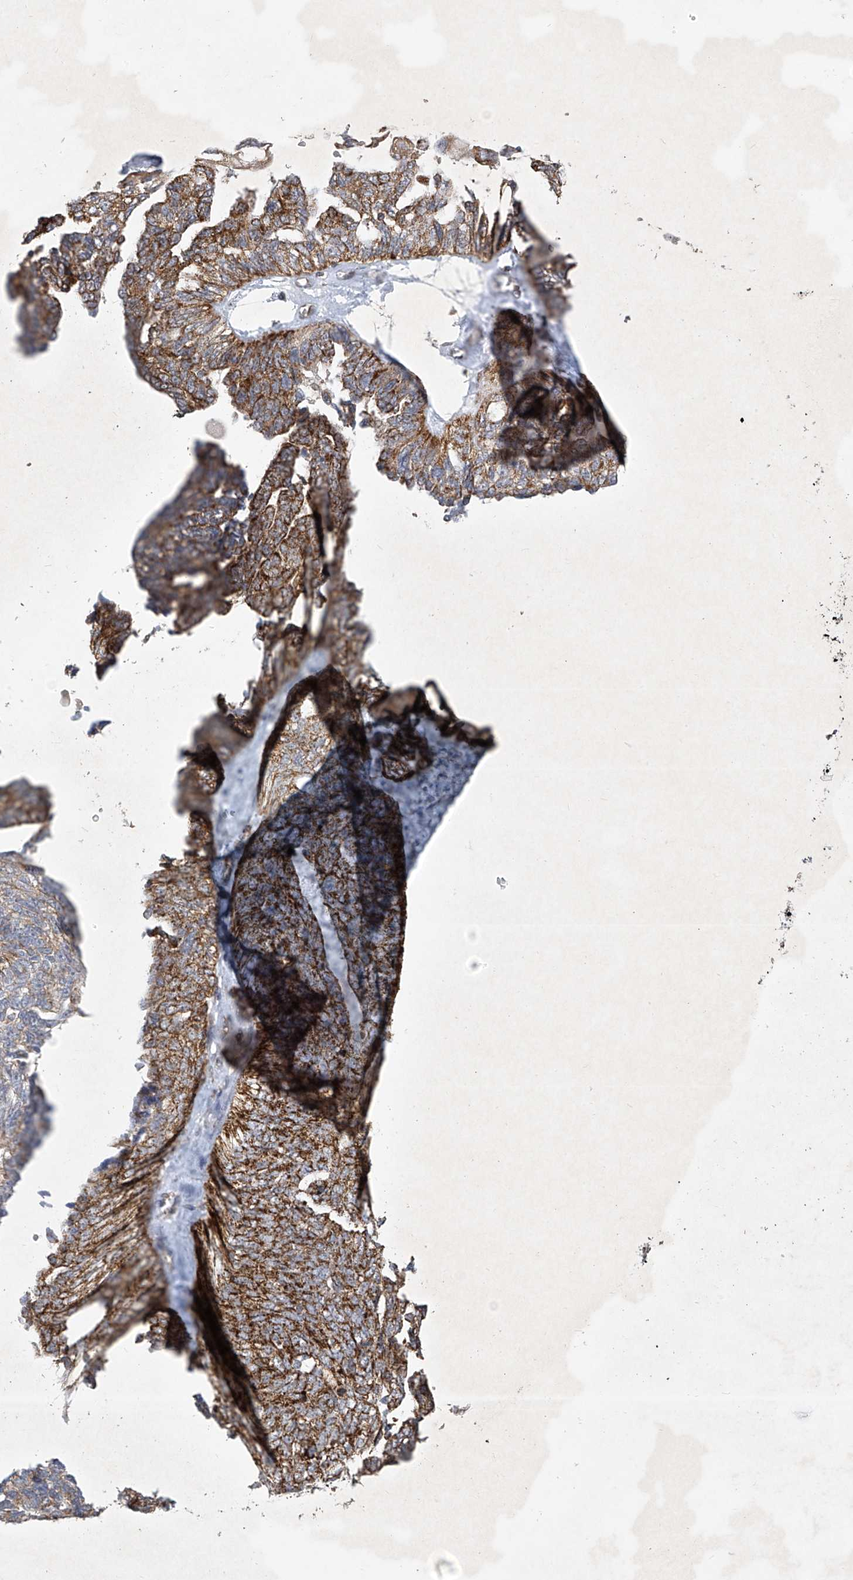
{"staining": {"intensity": "strong", "quantity": "25%-75%", "location": "cytoplasmic/membranous"}, "tissue": "ovarian cancer", "cell_type": "Tumor cells", "image_type": "cancer", "snomed": [{"axis": "morphology", "description": "Cystadenocarcinoma, serous, NOS"}, {"axis": "topography", "description": "Ovary"}], "caption": "An image of human ovarian cancer (serous cystadenocarcinoma) stained for a protein exhibits strong cytoplasmic/membranous brown staining in tumor cells. (brown staining indicates protein expression, while blue staining denotes nuclei).", "gene": "UQCC1", "patient": {"sex": "female", "age": 79}}